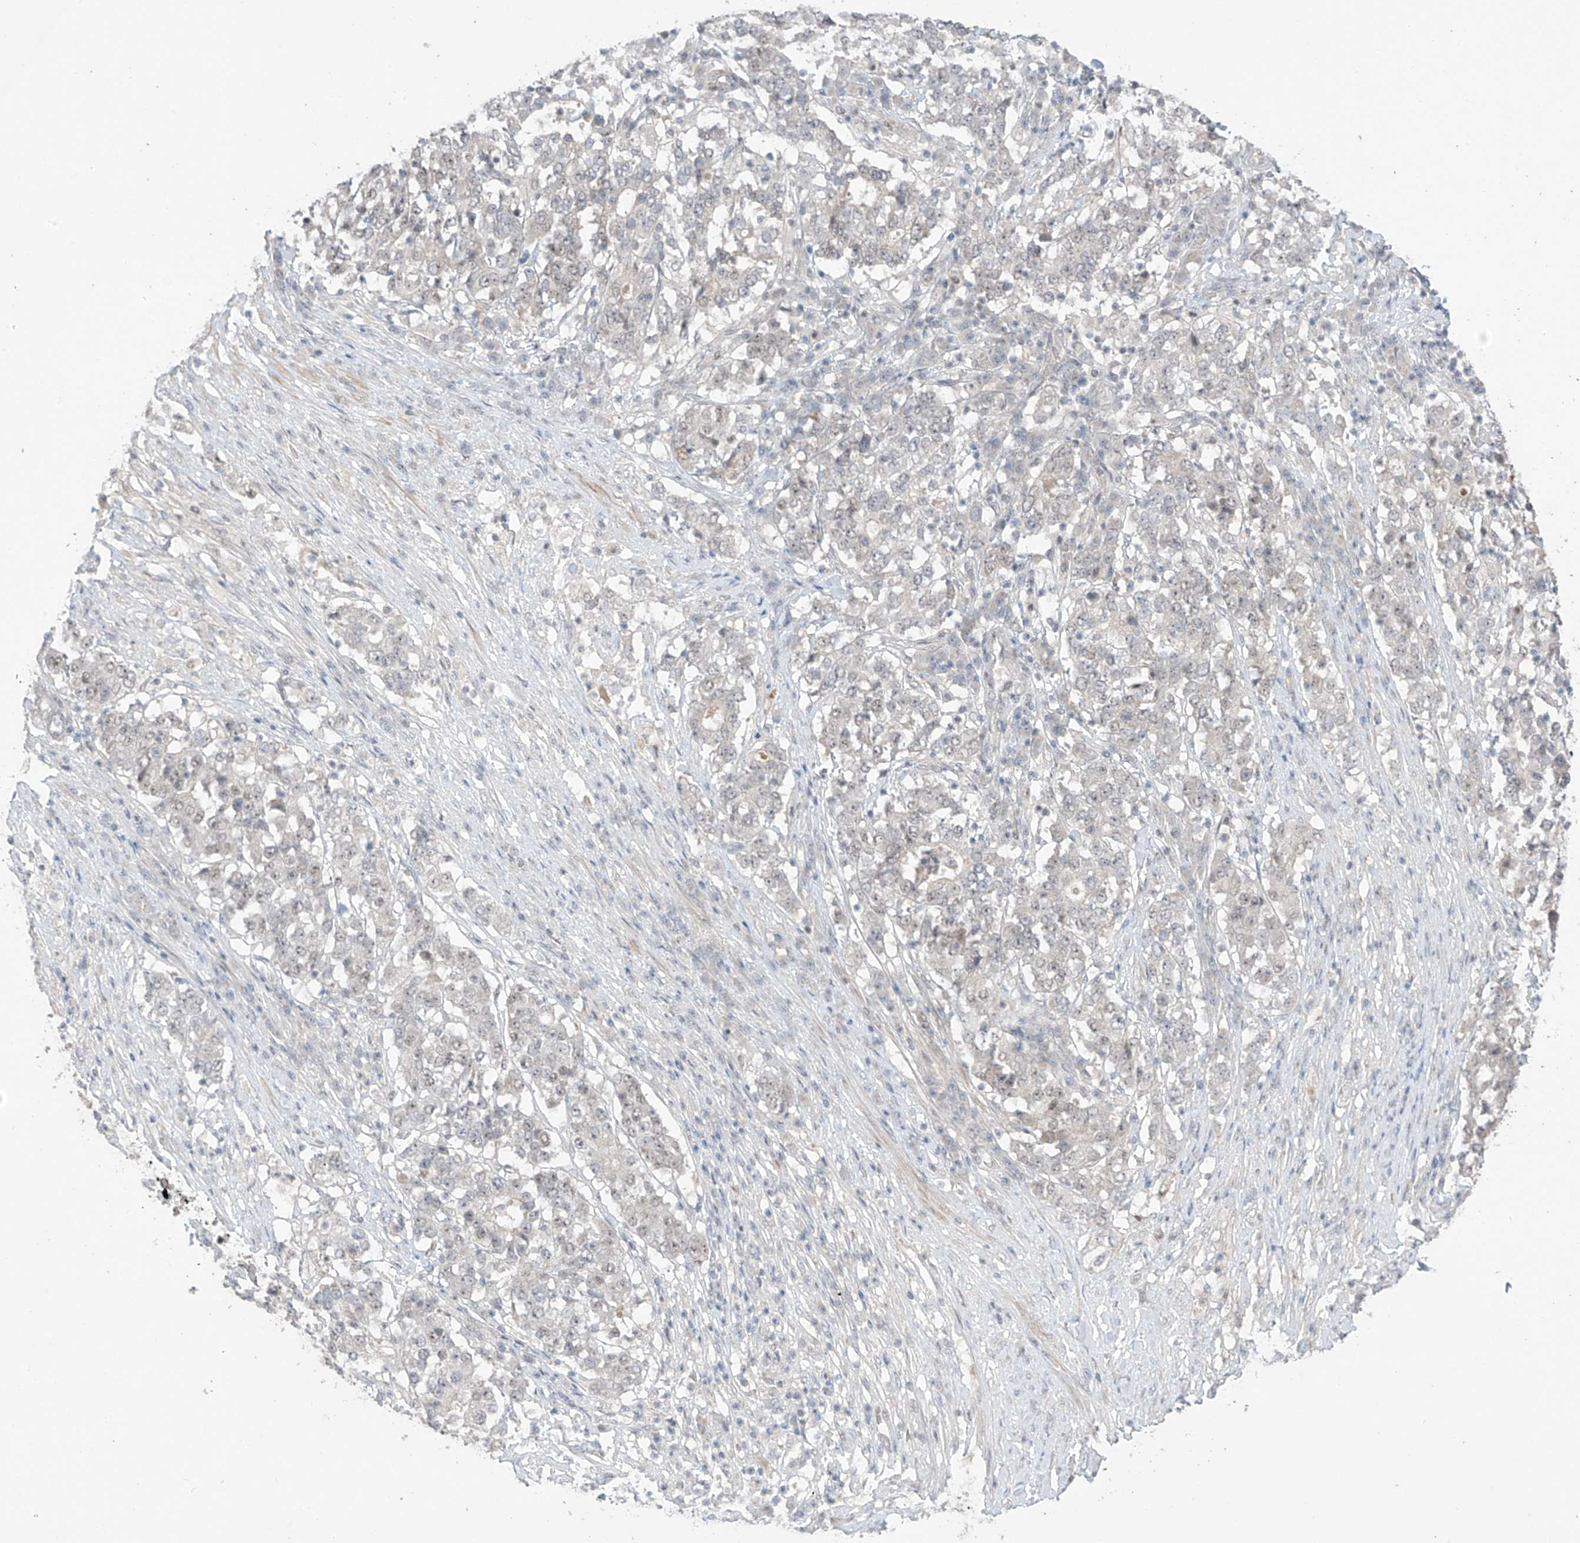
{"staining": {"intensity": "weak", "quantity": "<25%", "location": "nuclear"}, "tissue": "stomach cancer", "cell_type": "Tumor cells", "image_type": "cancer", "snomed": [{"axis": "morphology", "description": "Adenocarcinoma, NOS"}, {"axis": "topography", "description": "Stomach"}], "caption": "Tumor cells show no significant protein expression in stomach adenocarcinoma. Brightfield microscopy of immunohistochemistry (IHC) stained with DAB (brown) and hematoxylin (blue), captured at high magnification.", "gene": "OGT", "patient": {"sex": "male", "age": 59}}